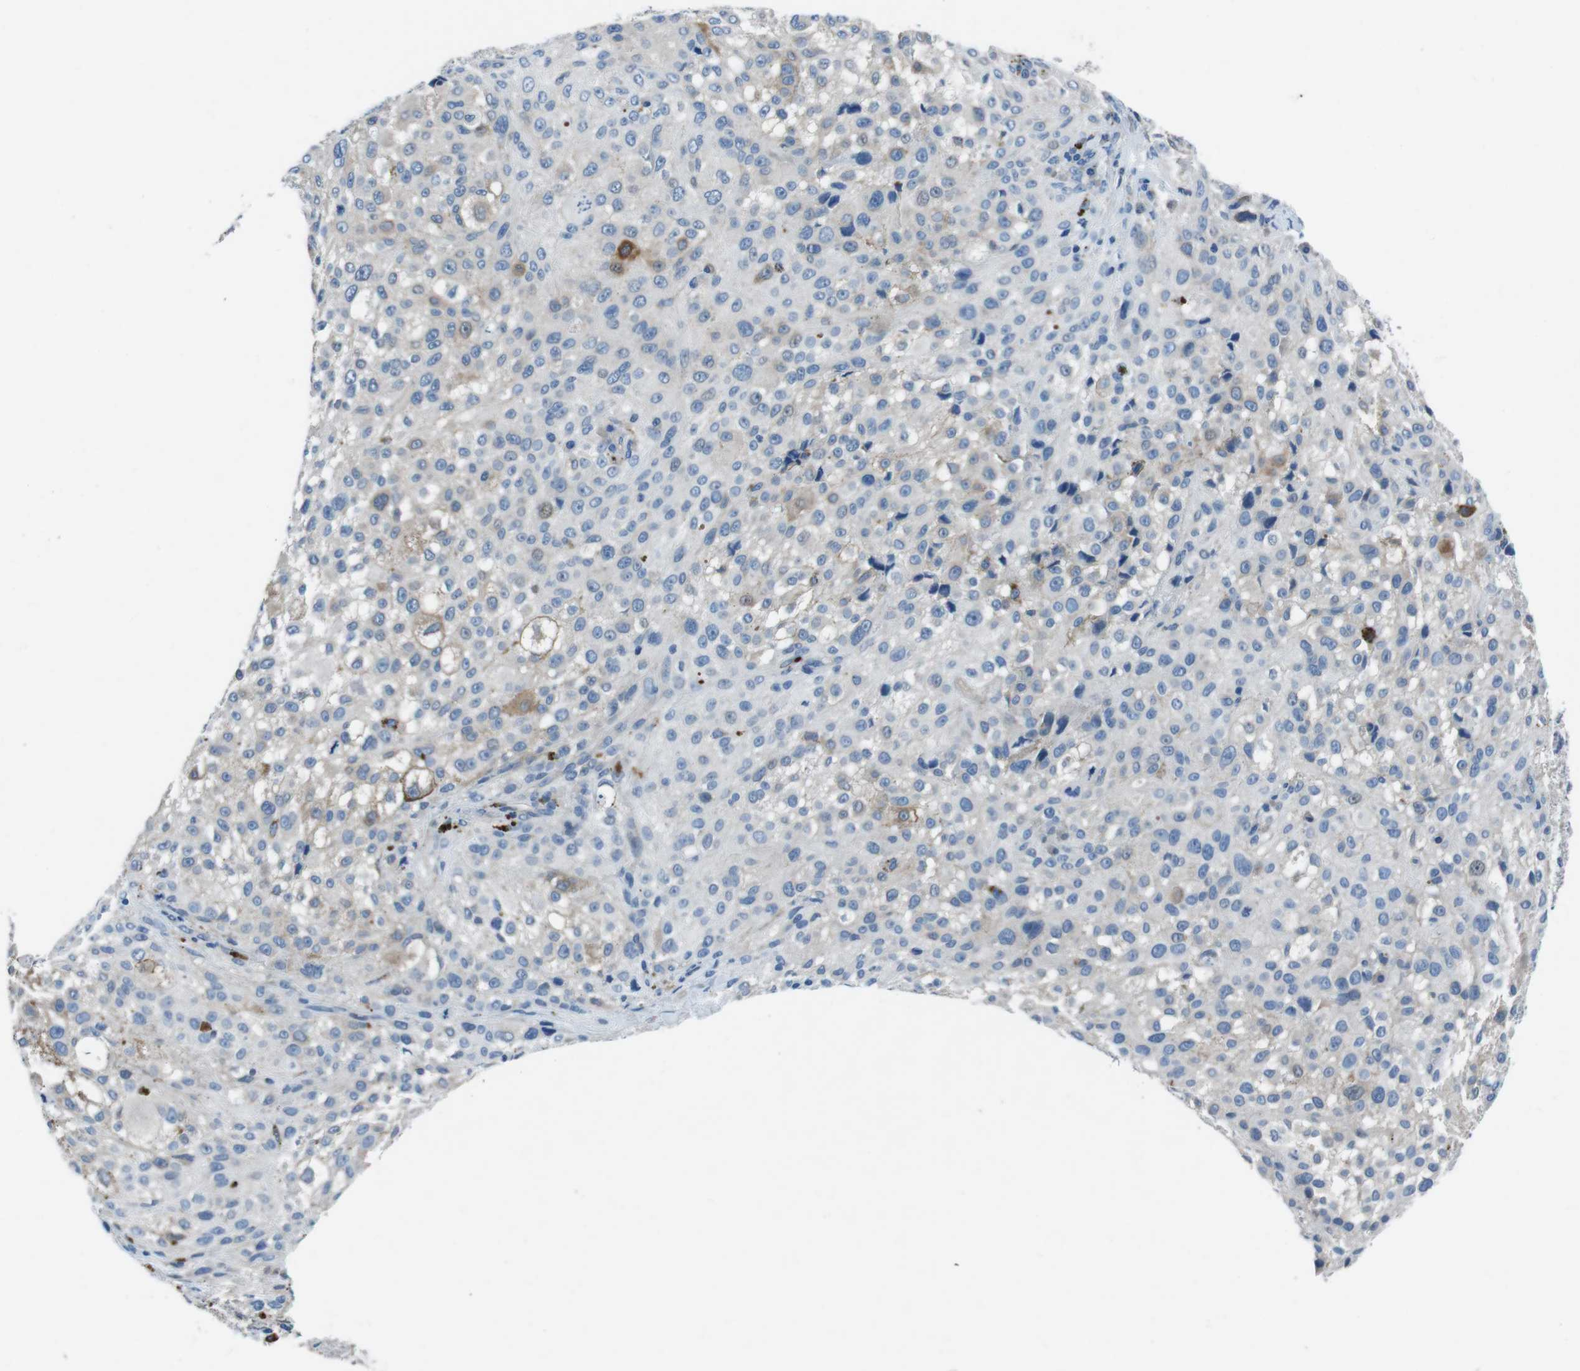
{"staining": {"intensity": "negative", "quantity": "none", "location": "none"}, "tissue": "melanoma", "cell_type": "Tumor cells", "image_type": "cancer", "snomed": [{"axis": "morphology", "description": "Necrosis, NOS"}, {"axis": "morphology", "description": "Malignant melanoma, NOS"}, {"axis": "topography", "description": "Skin"}], "caption": "DAB (3,3'-diaminobenzidine) immunohistochemical staining of human malignant melanoma exhibits no significant staining in tumor cells.", "gene": "TULP3", "patient": {"sex": "female", "age": 87}}